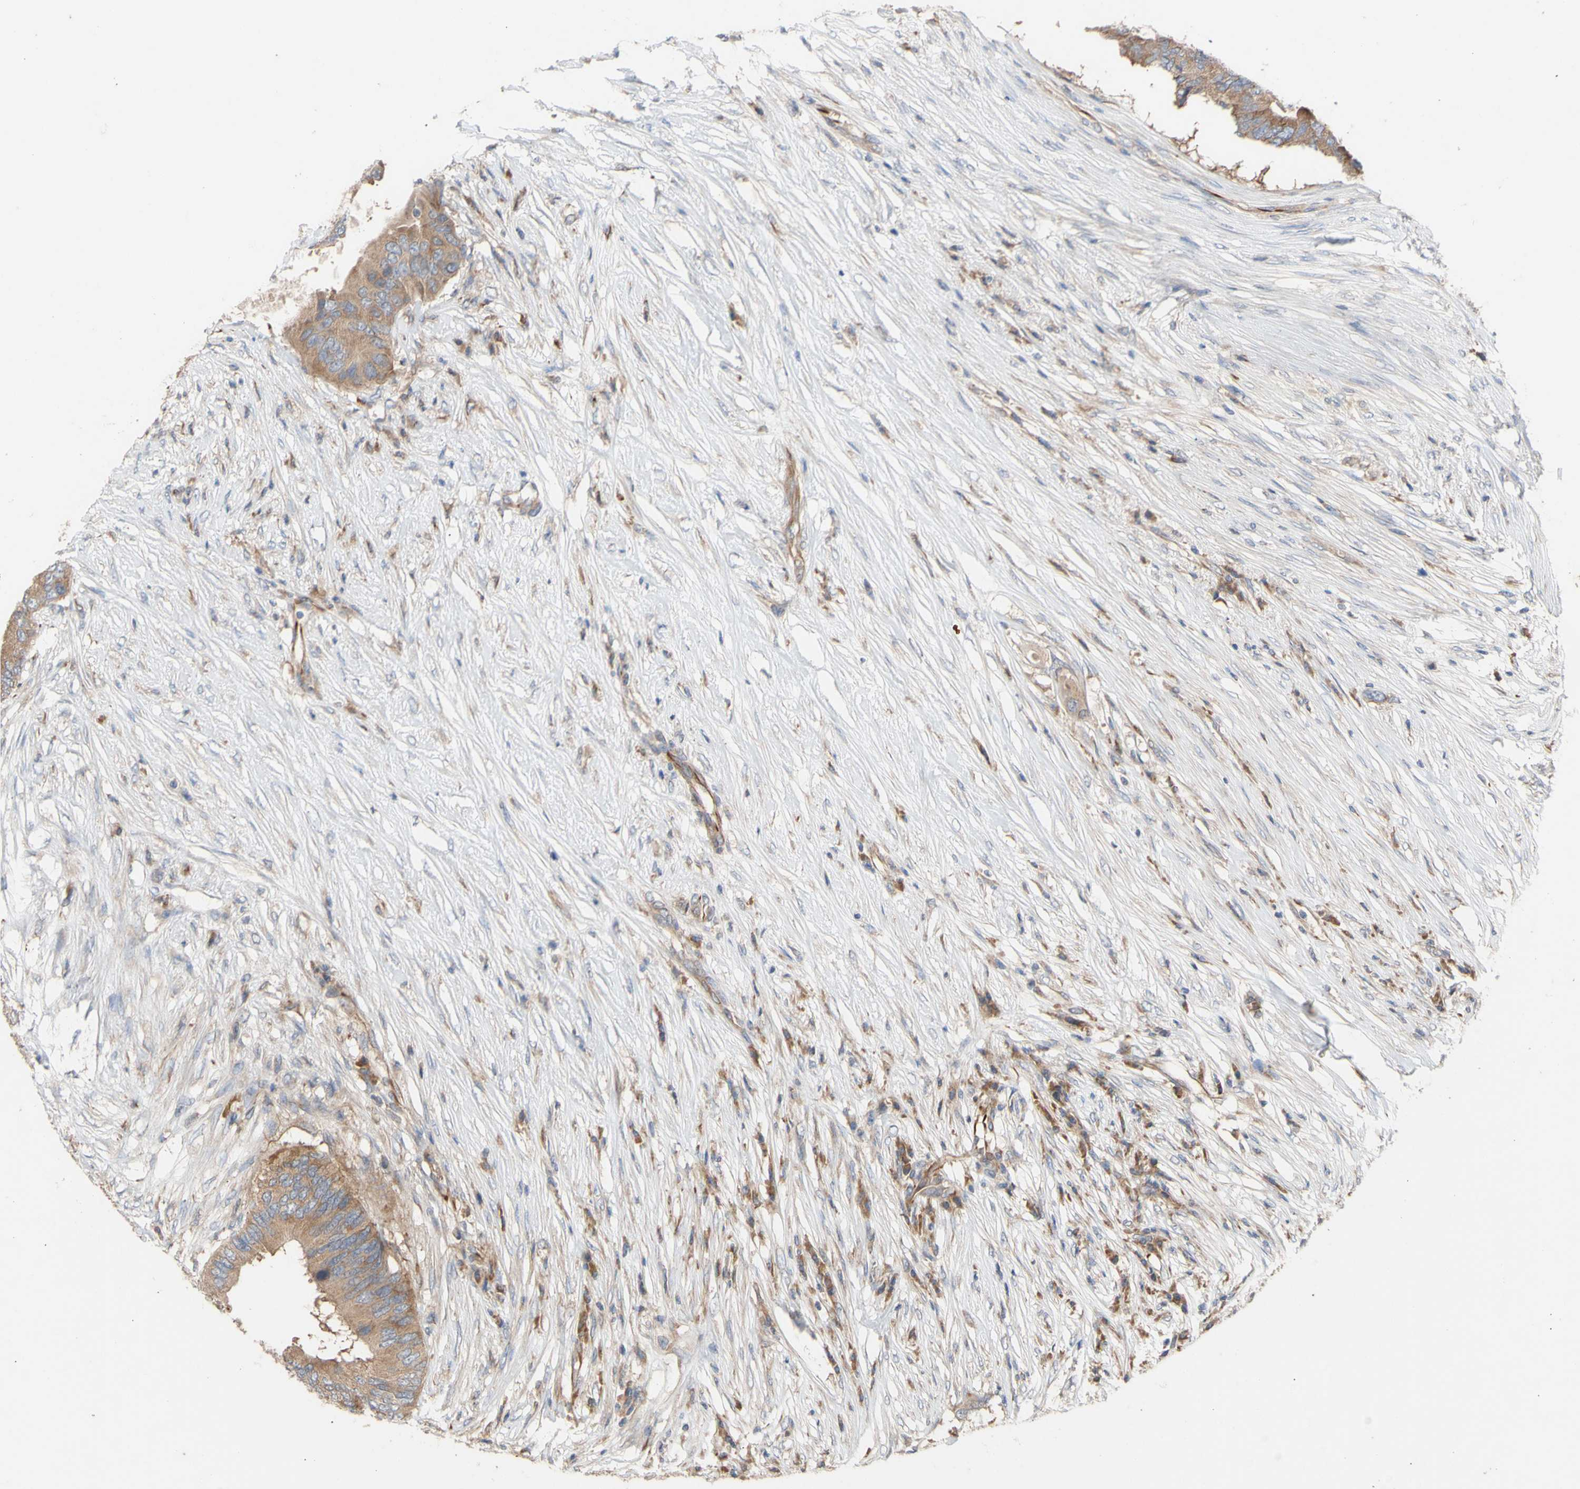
{"staining": {"intensity": "moderate", "quantity": ">75%", "location": "cytoplasmic/membranous"}, "tissue": "colorectal cancer", "cell_type": "Tumor cells", "image_type": "cancer", "snomed": [{"axis": "morphology", "description": "Adenocarcinoma, NOS"}, {"axis": "topography", "description": "Colon"}], "caption": "Colorectal adenocarcinoma was stained to show a protein in brown. There is medium levels of moderate cytoplasmic/membranous positivity in about >75% of tumor cells. Using DAB (3,3'-diaminobenzidine) (brown) and hematoxylin (blue) stains, captured at high magnification using brightfield microscopy.", "gene": "EIF2S3", "patient": {"sex": "male", "age": 71}}